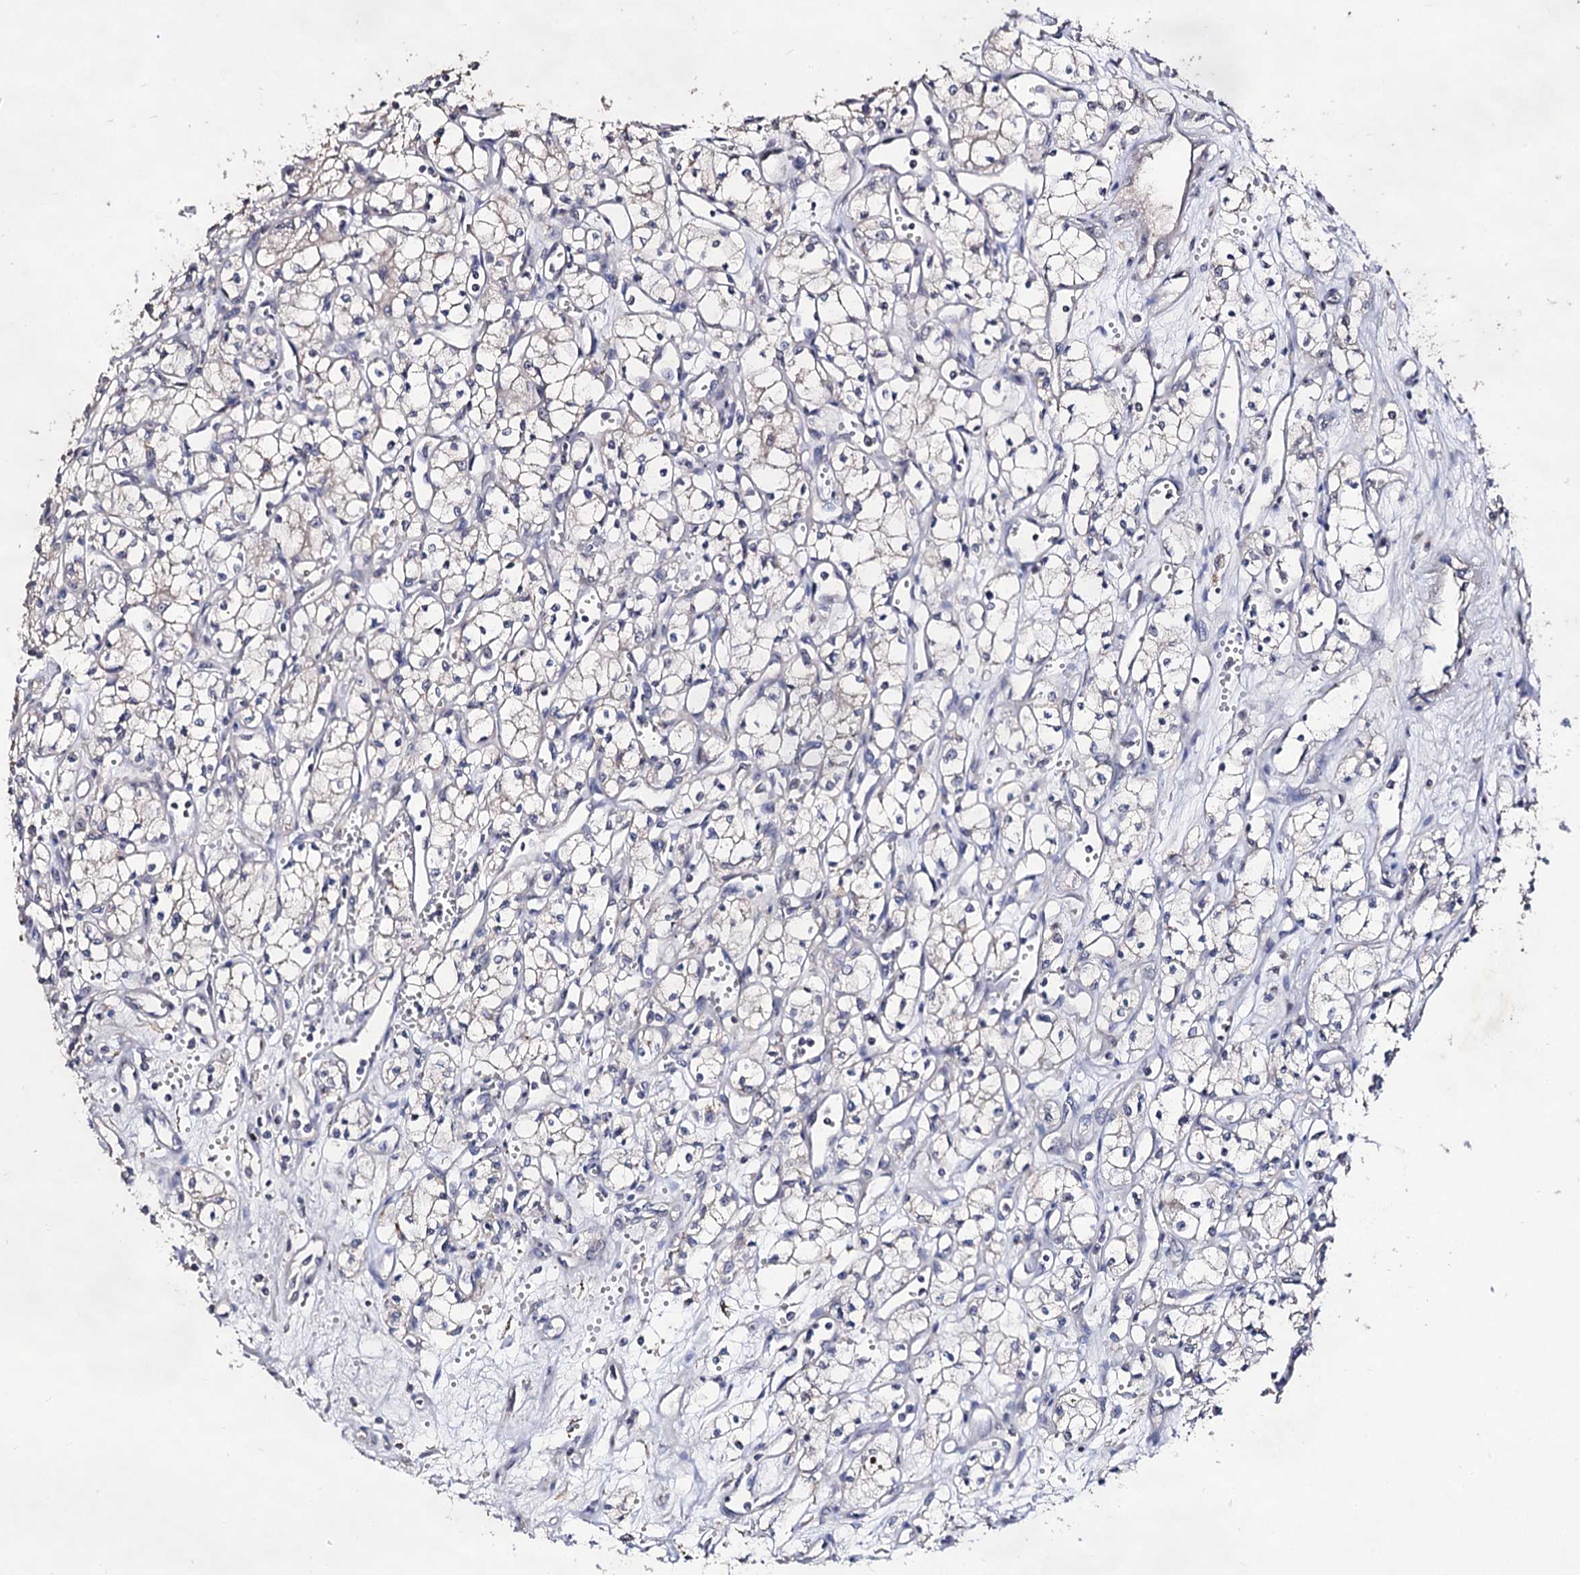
{"staining": {"intensity": "negative", "quantity": "none", "location": "none"}, "tissue": "renal cancer", "cell_type": "Tumor cells", "image_type": "cancer", "snomed": [{"axis": "morphology", "description": "Adenocarcinoma, NOS"}, {"axis": "topography", "description": "Kidney"}], "caption": "Immunohistochemical staining of human renal adenocarcinoma shows no significant staining in tumor cells. (DAB (3,3'-diaminobenzidine) immunohistochemistry (IHC) visualized using brightfield microscopy, high magnification).", "gene": "ARFIP2", "patient": {"sex": "male", "age": 59}}